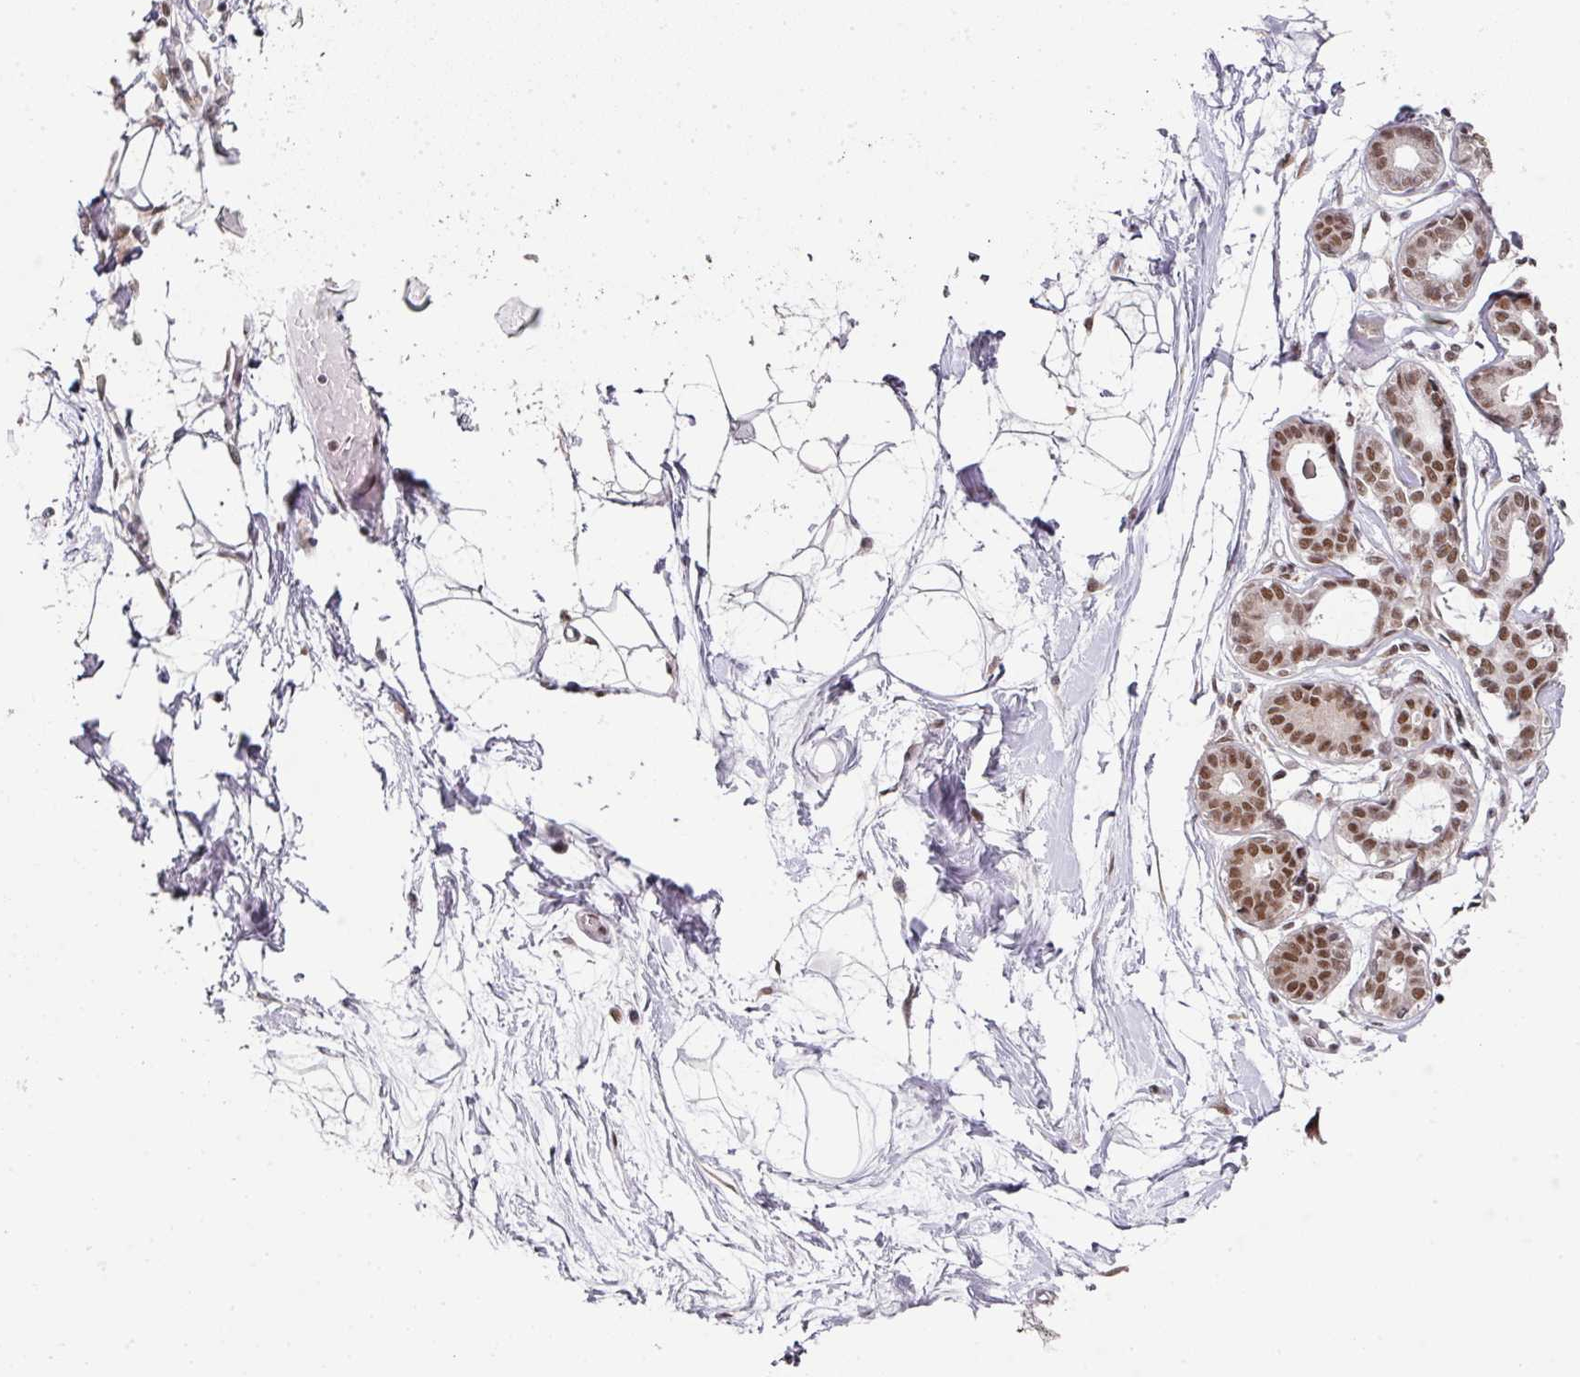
{"staining": {"intensity": "negative", "quantity": "none", "location": "none"}, "tissue": "breast", "cell_type": "Adipocytes", "image_type": "normal", "snomed": [{"axis": "morphology", "description": "Normal tissue, NOS"}, {"axis": "topography", "description": "Breast"}], "caption": "The histopathology image shows no significant positivity in adipocytes of breast.", "gene": "NFYA", "patient": {"sex": "female", "age": 45}}